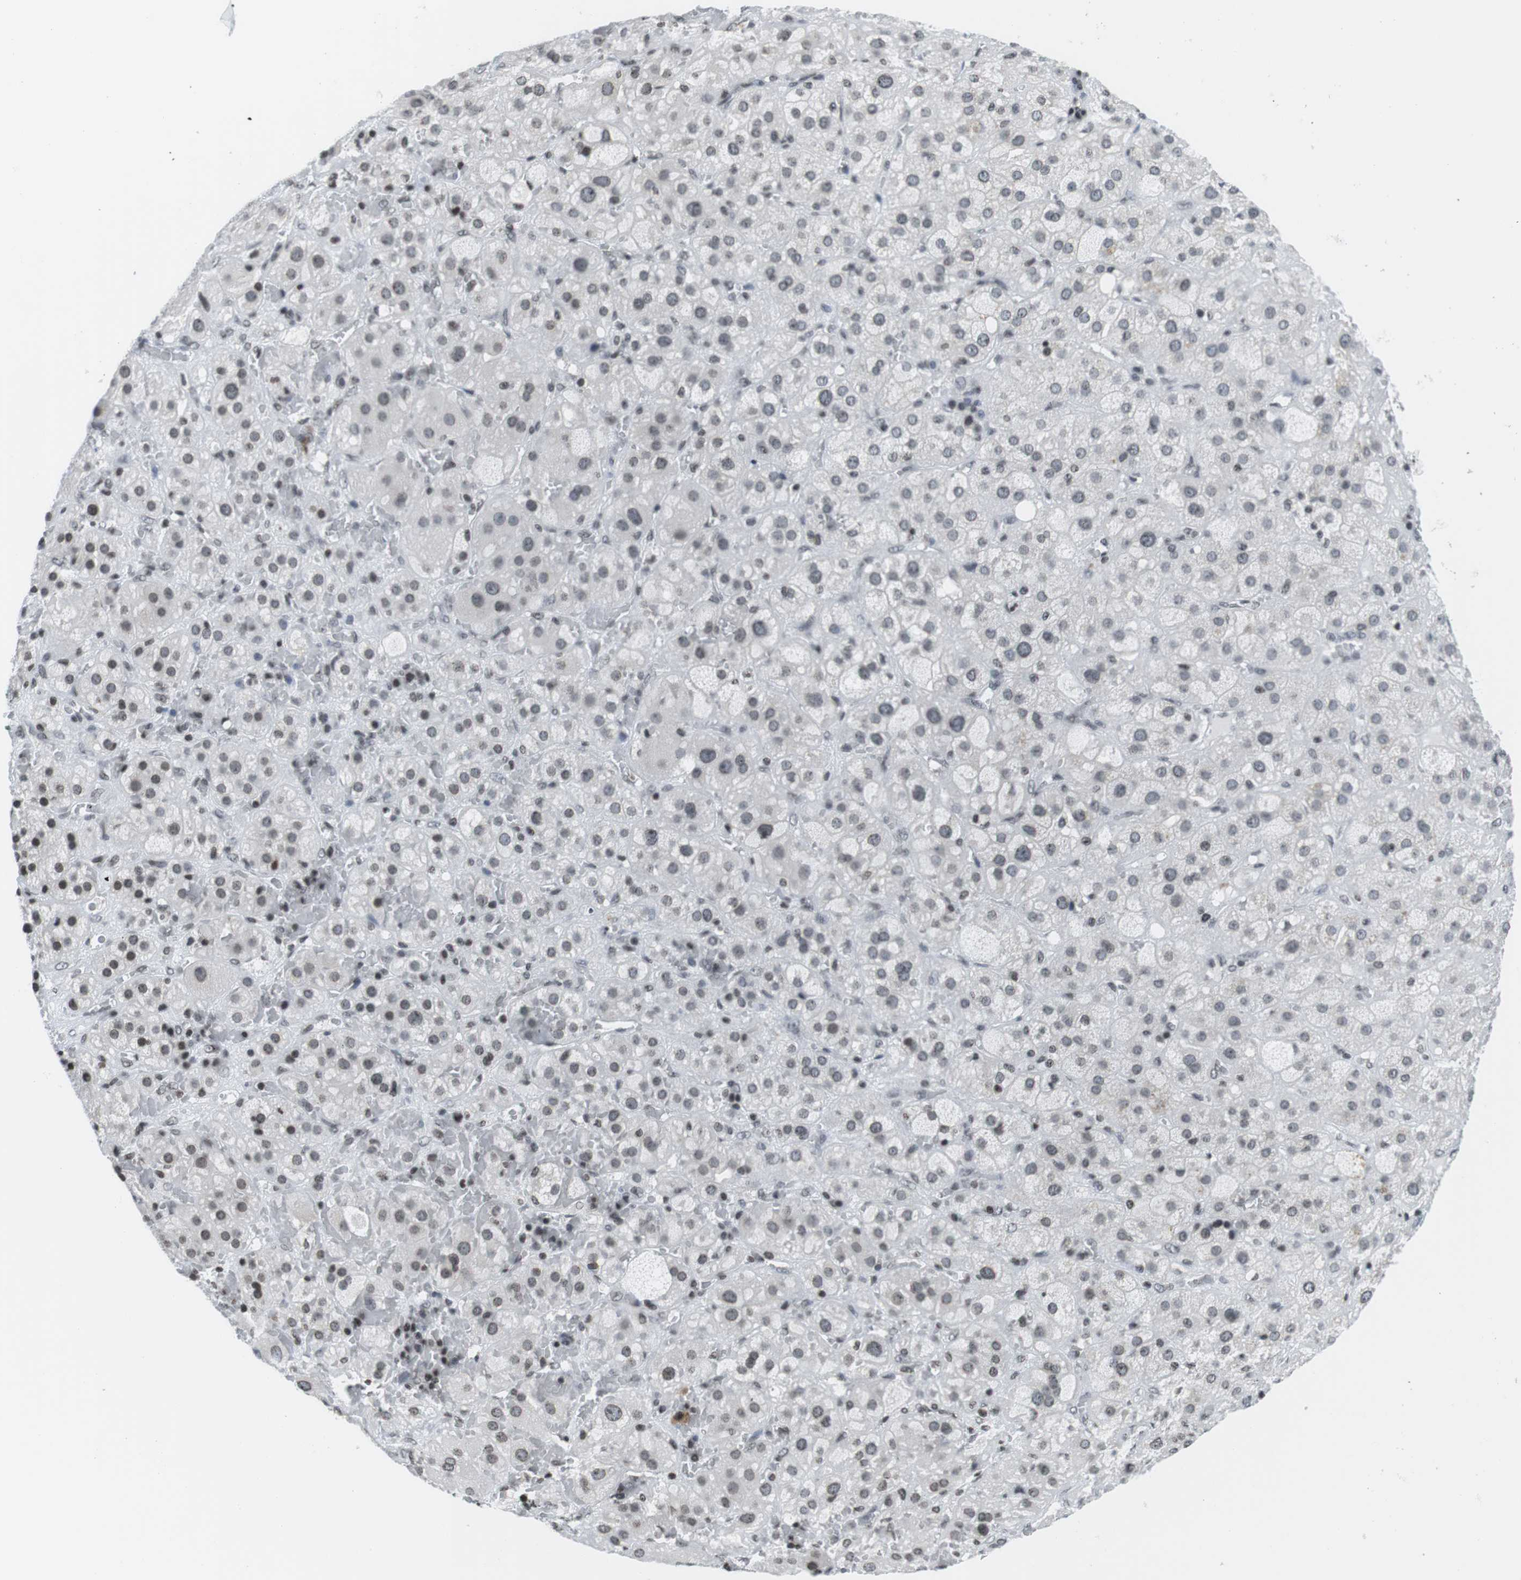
{"staining": {"intensity": "weak", "quantity": "25%-75%", "location": "nuclear"}, "tissue": "adrenal gland", "cell_type": "Glandular cells", "image_type": "normal", "snomed": [{"axis": "morphology", "description": "Normal tissue, NOS"}, {"axis": "topography", "description": "Adrenal gland"}], "caption": "This is an image of immunohistochemistry staining of benign adrenal gland, which shows weak positivity in the nuclear of glandular cells.", "gene": "E2F2", "patient": {"sex": "female", "age": 47}}